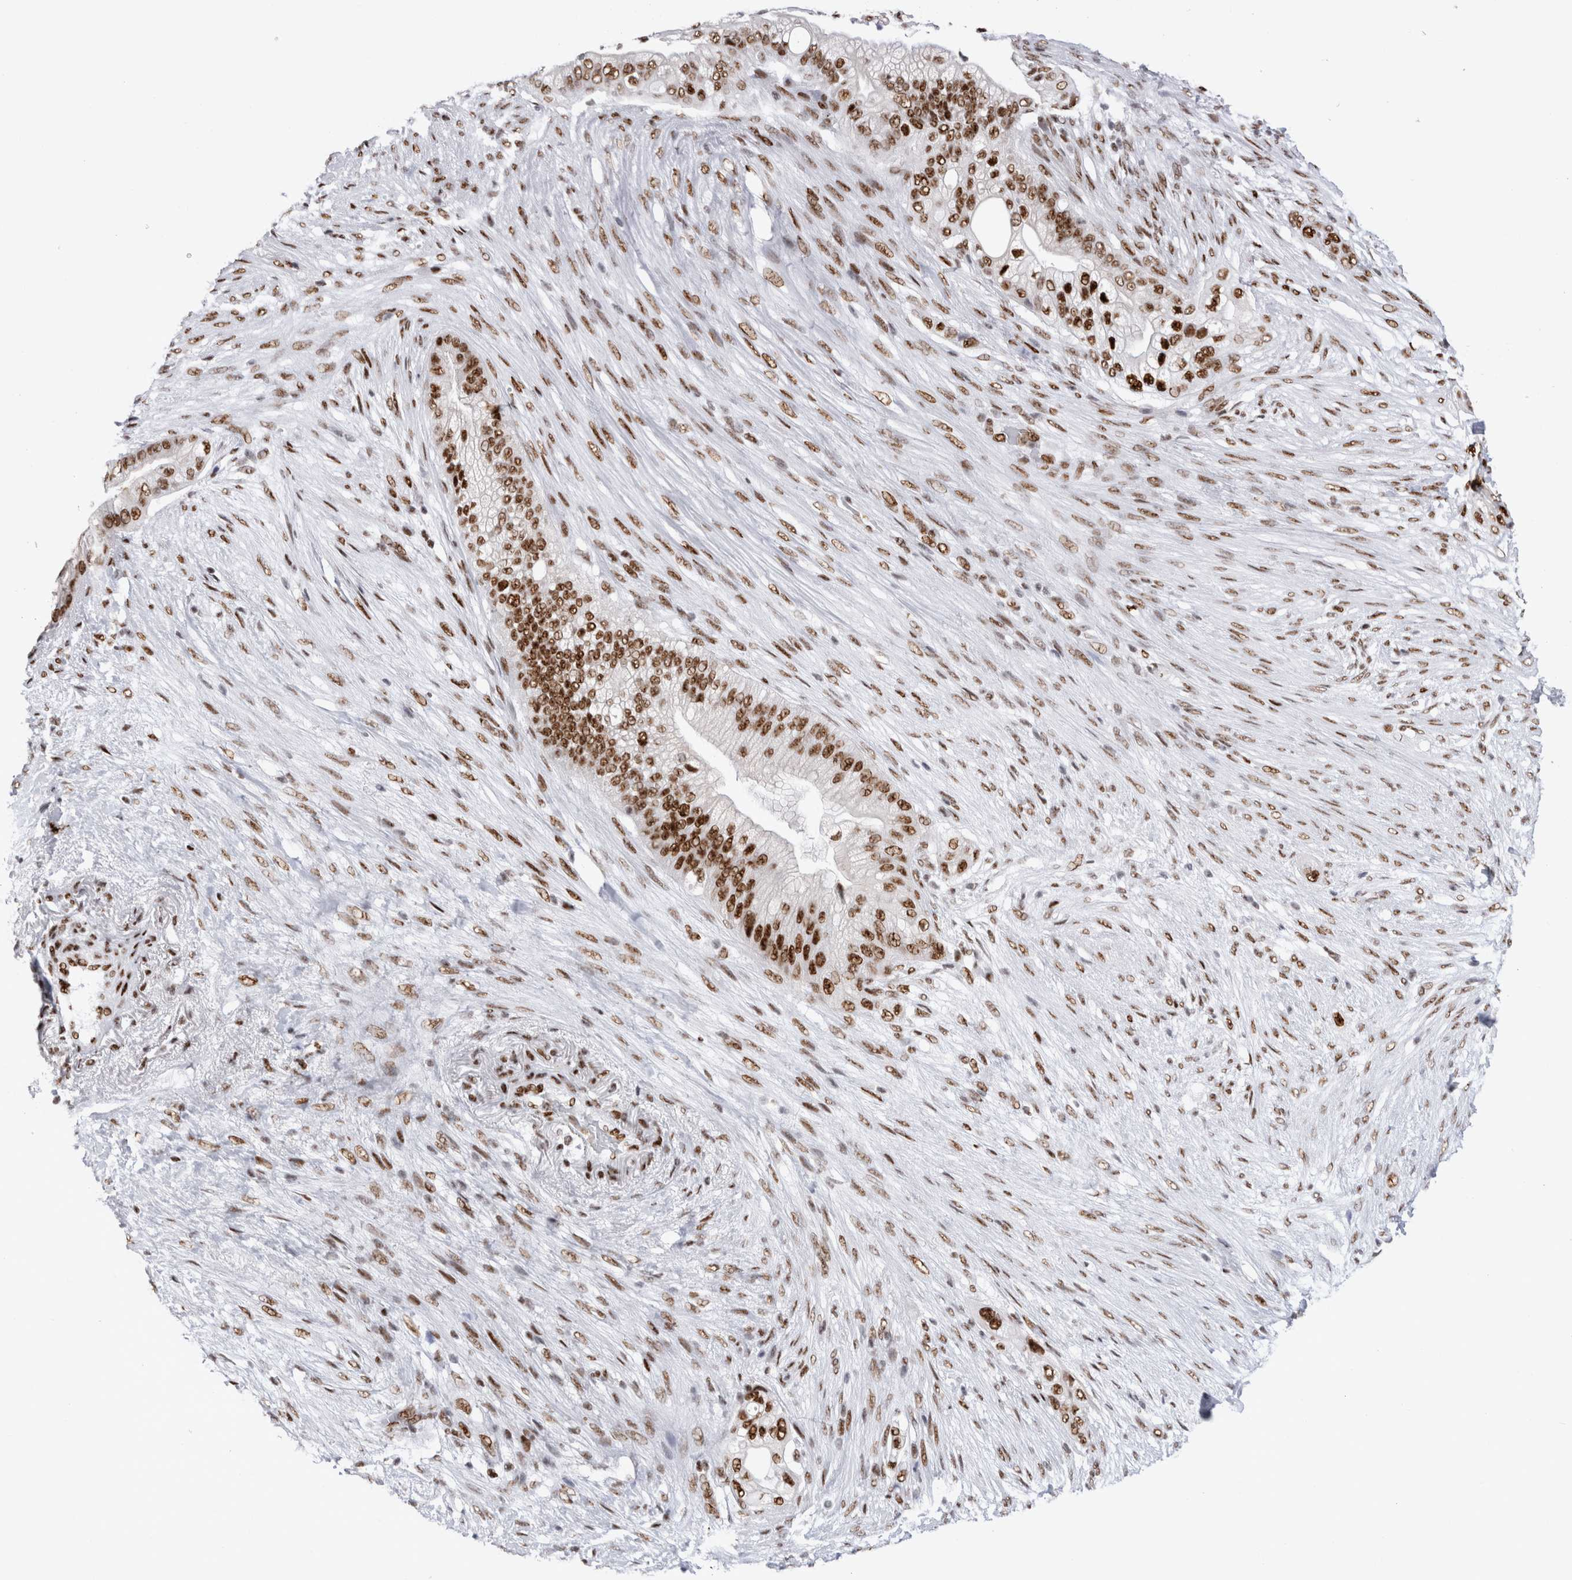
{"staining": {"intensity": "strong", "quantity": ">75%", "location": "nuclear"}, "tissue": "pancreatic cancer", "cell_type": "Tumor cells", "image_type": "cancer", "snomed": [{"axis": "morphology", "description": "Adenocarcinoma, NOS"}, {"axis": "topography", "description": "Pancreas"}], "caption": "Human pancreatic cancer (adenocarcinoma) stained with a brown dye exhibits strong nuclear positive positivity in about >75% of tumor cells.", "gene": "RBM6", "patient": {"sex": "male", "age": 53}}